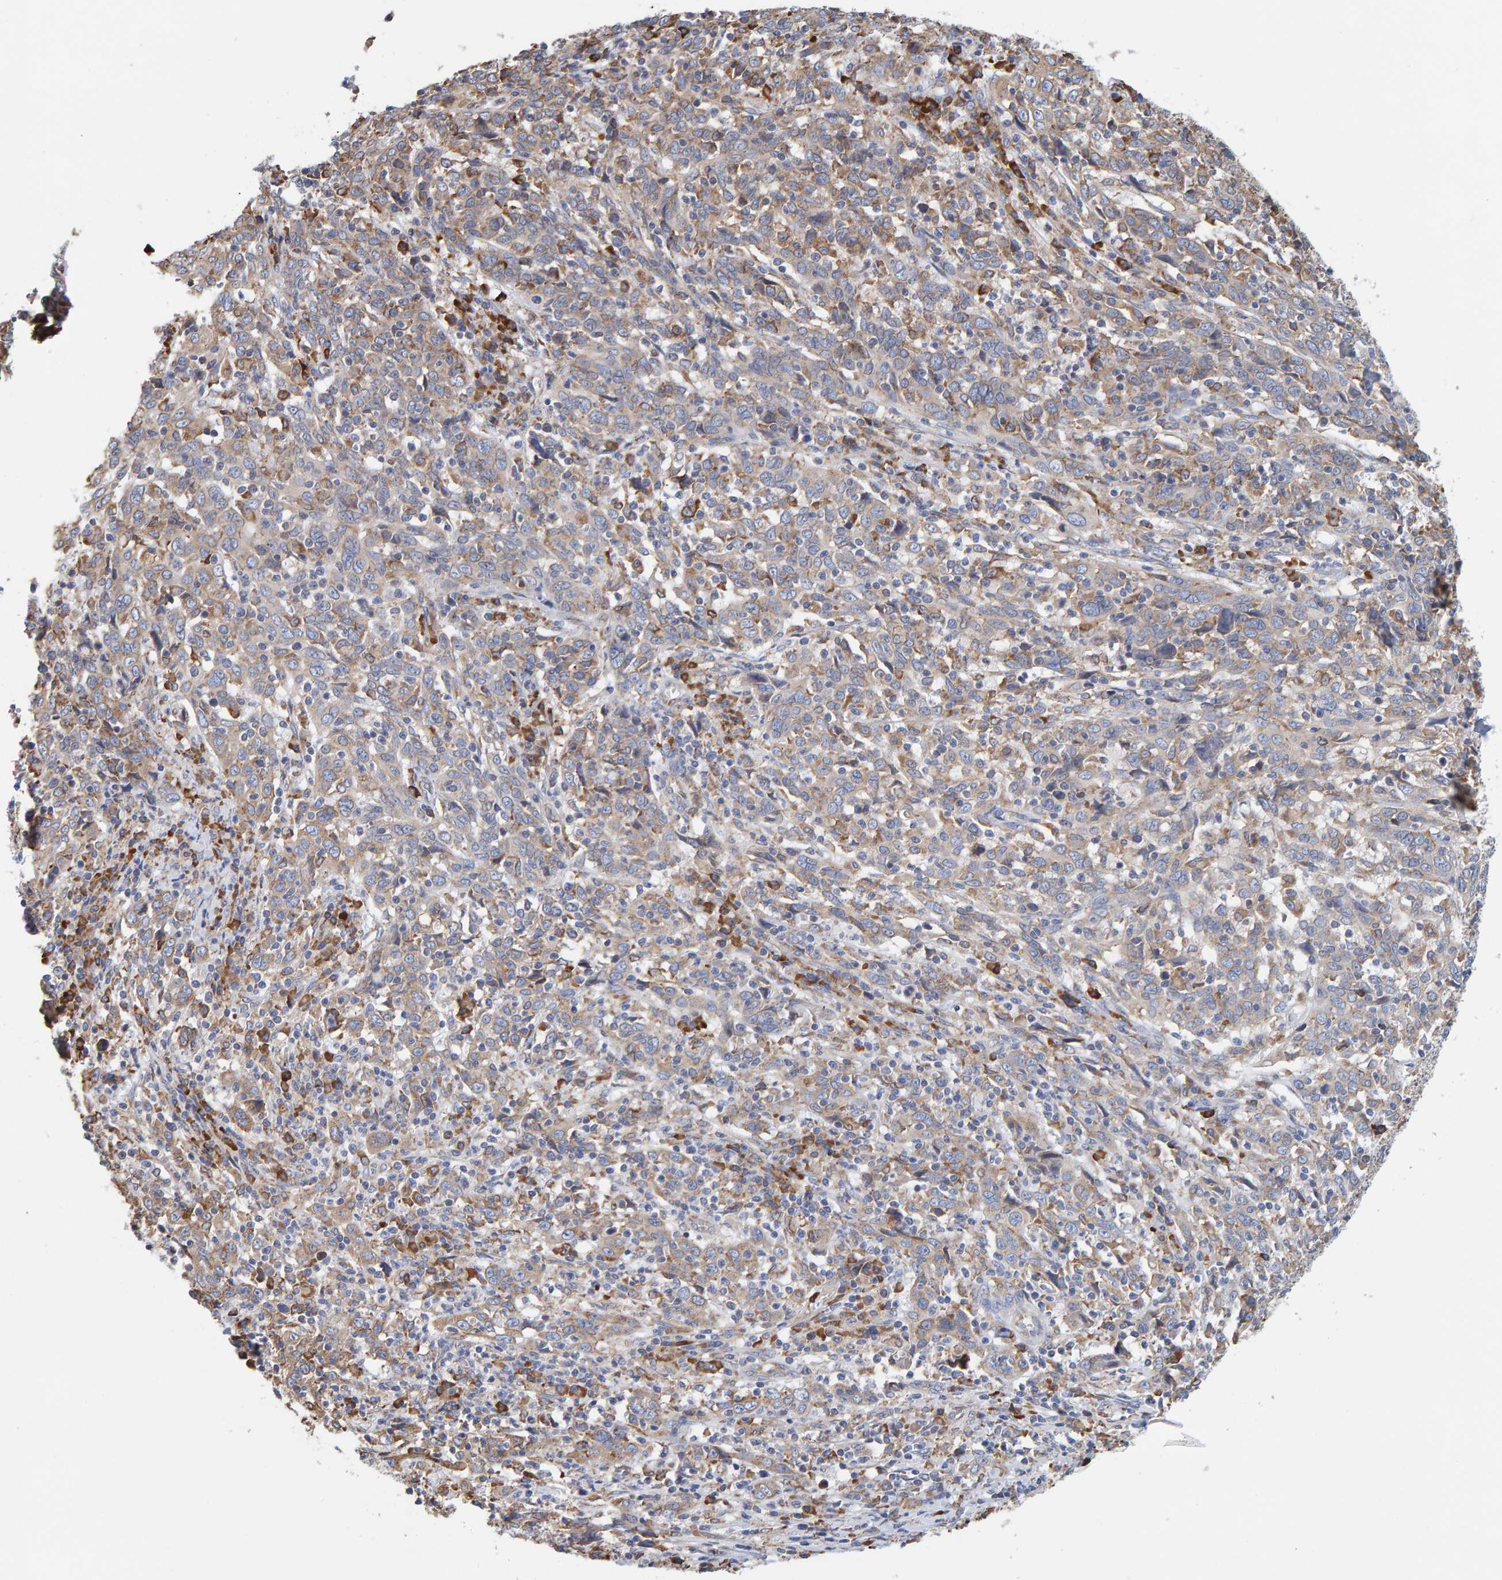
{"staining": {"intensity": "moderate", "quantity": ">75%", "location": "cytoplasmic/membranous"}, "tissue": "cervical cancer", "cell_type": "Tumor cells", "image_type": "cancer", "snomed": [{"axis": "morphology", "description": "Squamous cell carcinoma, NOS"}, {"axis": "topography", "description": "Cervix"}], "caption": "The immunohistochemical stain highlights moderate cytoplasmic/membranous positivity in tumor cells of cervical cancer tissue.", "gene": "SGPL1", "patient": {"sex": "female", "age": 46}}